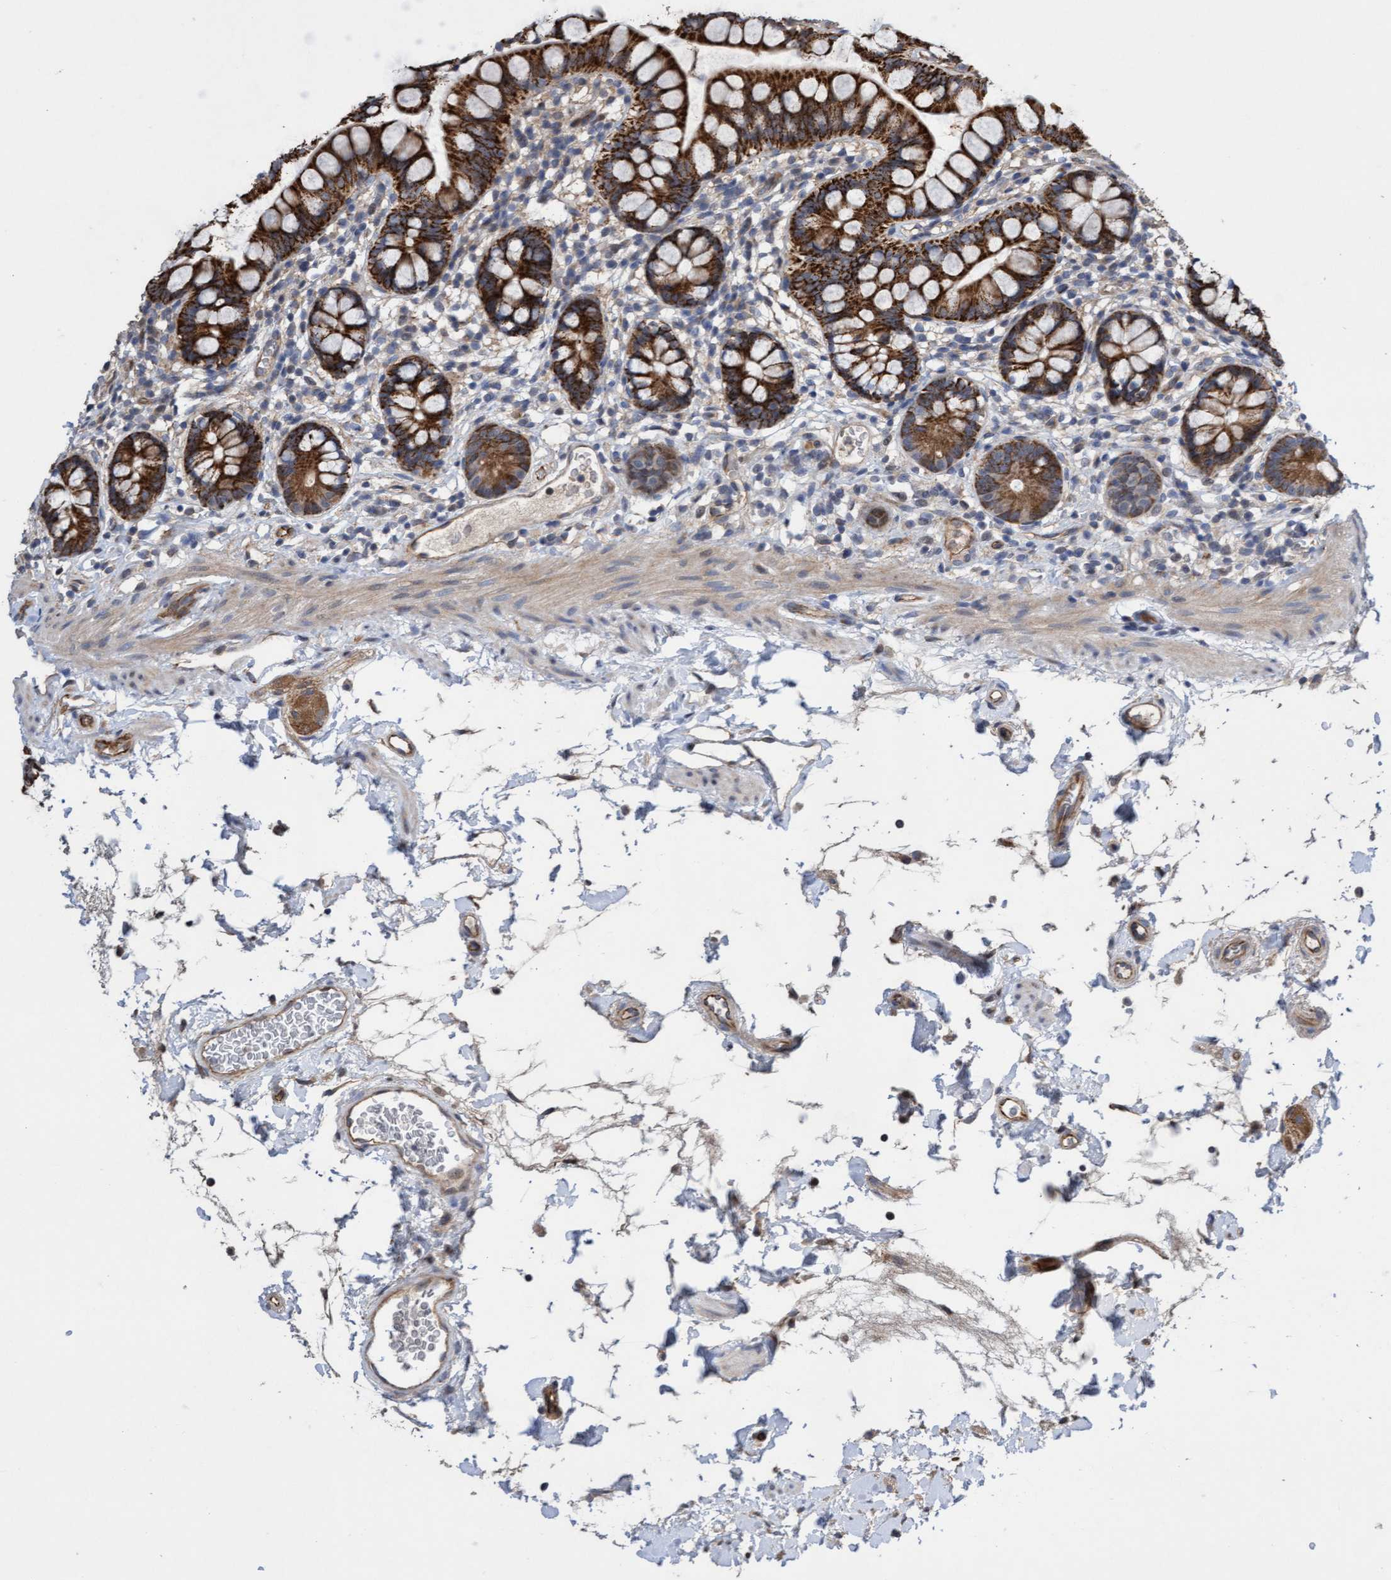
{"staining": {"intensity": "strong", "quantity": ">75%", "location": "cytoplasmic/membranous"}, "tissue": "small intestine", "cell_type": "Glandular cells", "image_type": "normal", "snomed": [{"axis": "morphology", "description": "Normal tissue, NOS"}, {"axis": "topography", "description": "Small intestine"}], "caption": "Protein staining of unremarkable small intestine shows strong cytoplasmic/membranous expression in approximately >75% of glandular cells. Ihc stains the protein in brown and the nuclei are stained blue.", "gene": "ITFG1", "patient": {"sex": "female", "age": 84}}